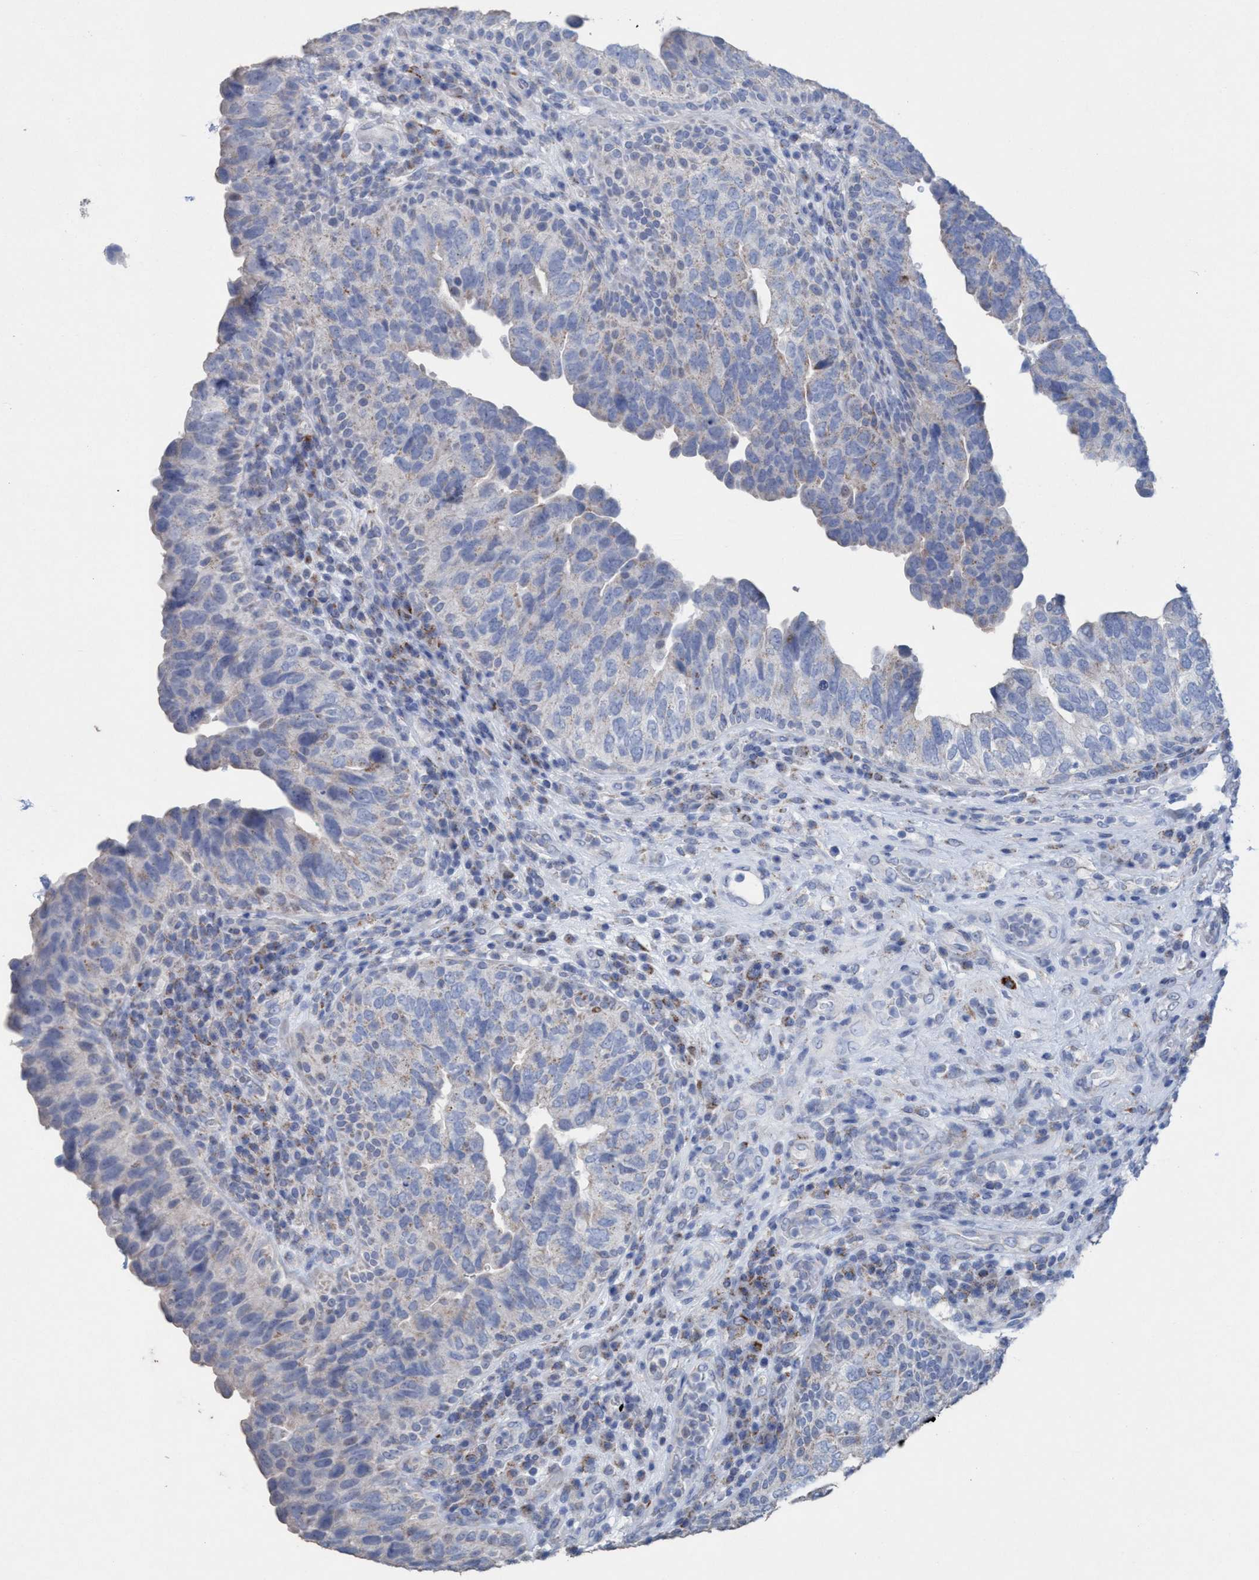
{"staining": {"intensity": "negative", "quantity": "none", "location": "none"}, "tissue": "urothelial cancer", "cell_type": "Tumor cells", "image_type": "cancer", "snomed": [{"axis": "morphology", "description": "Urothelial carcinoma, High grade"}, {"axis": "topography", "description": "Urinary bladder"}], "caption": "Micrograph shows no protein staining in tumor cells of high-grade urothelial carcinoma tissue.", "gene": "RSAD1", "patient": {"sex": "female", "age": 82}}